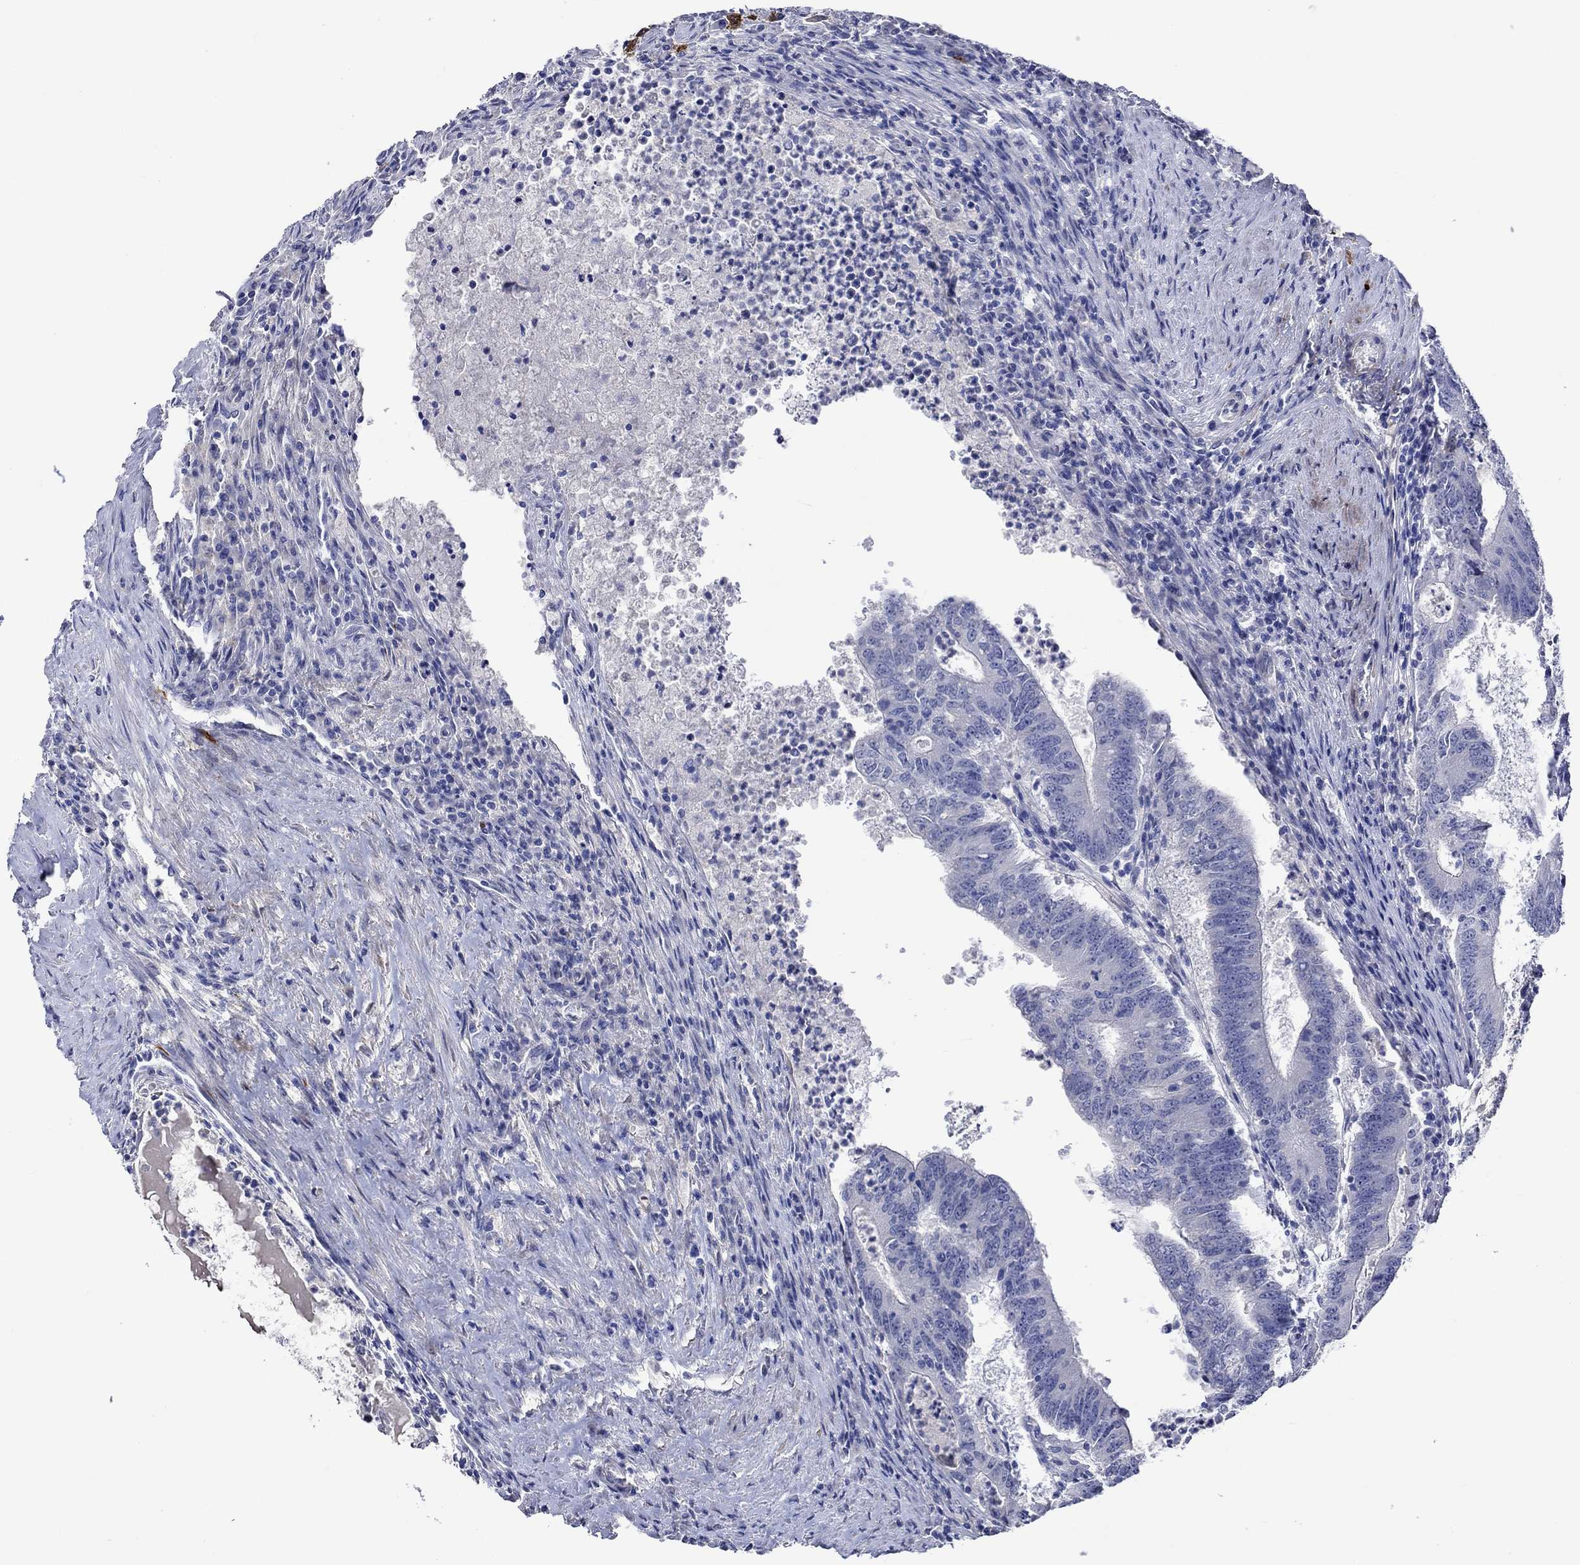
{"staining": {"intensity": "negative", "quantity": "none", "location": "none"}, "tissue": "colorectal cancer", "cell_type": "Tumor cells", "image_type": "cancer", "snomed": [{"axis": "morphology", "description": "Adenocarcinoma, NOS"}, {"axis": "topography", "description": "Colon"}], "caption": "Tumor cells show no significant positivity in colorectal cancer.", "gene": "CRYAB", "patient": {"sex": "female", "age": 70}}